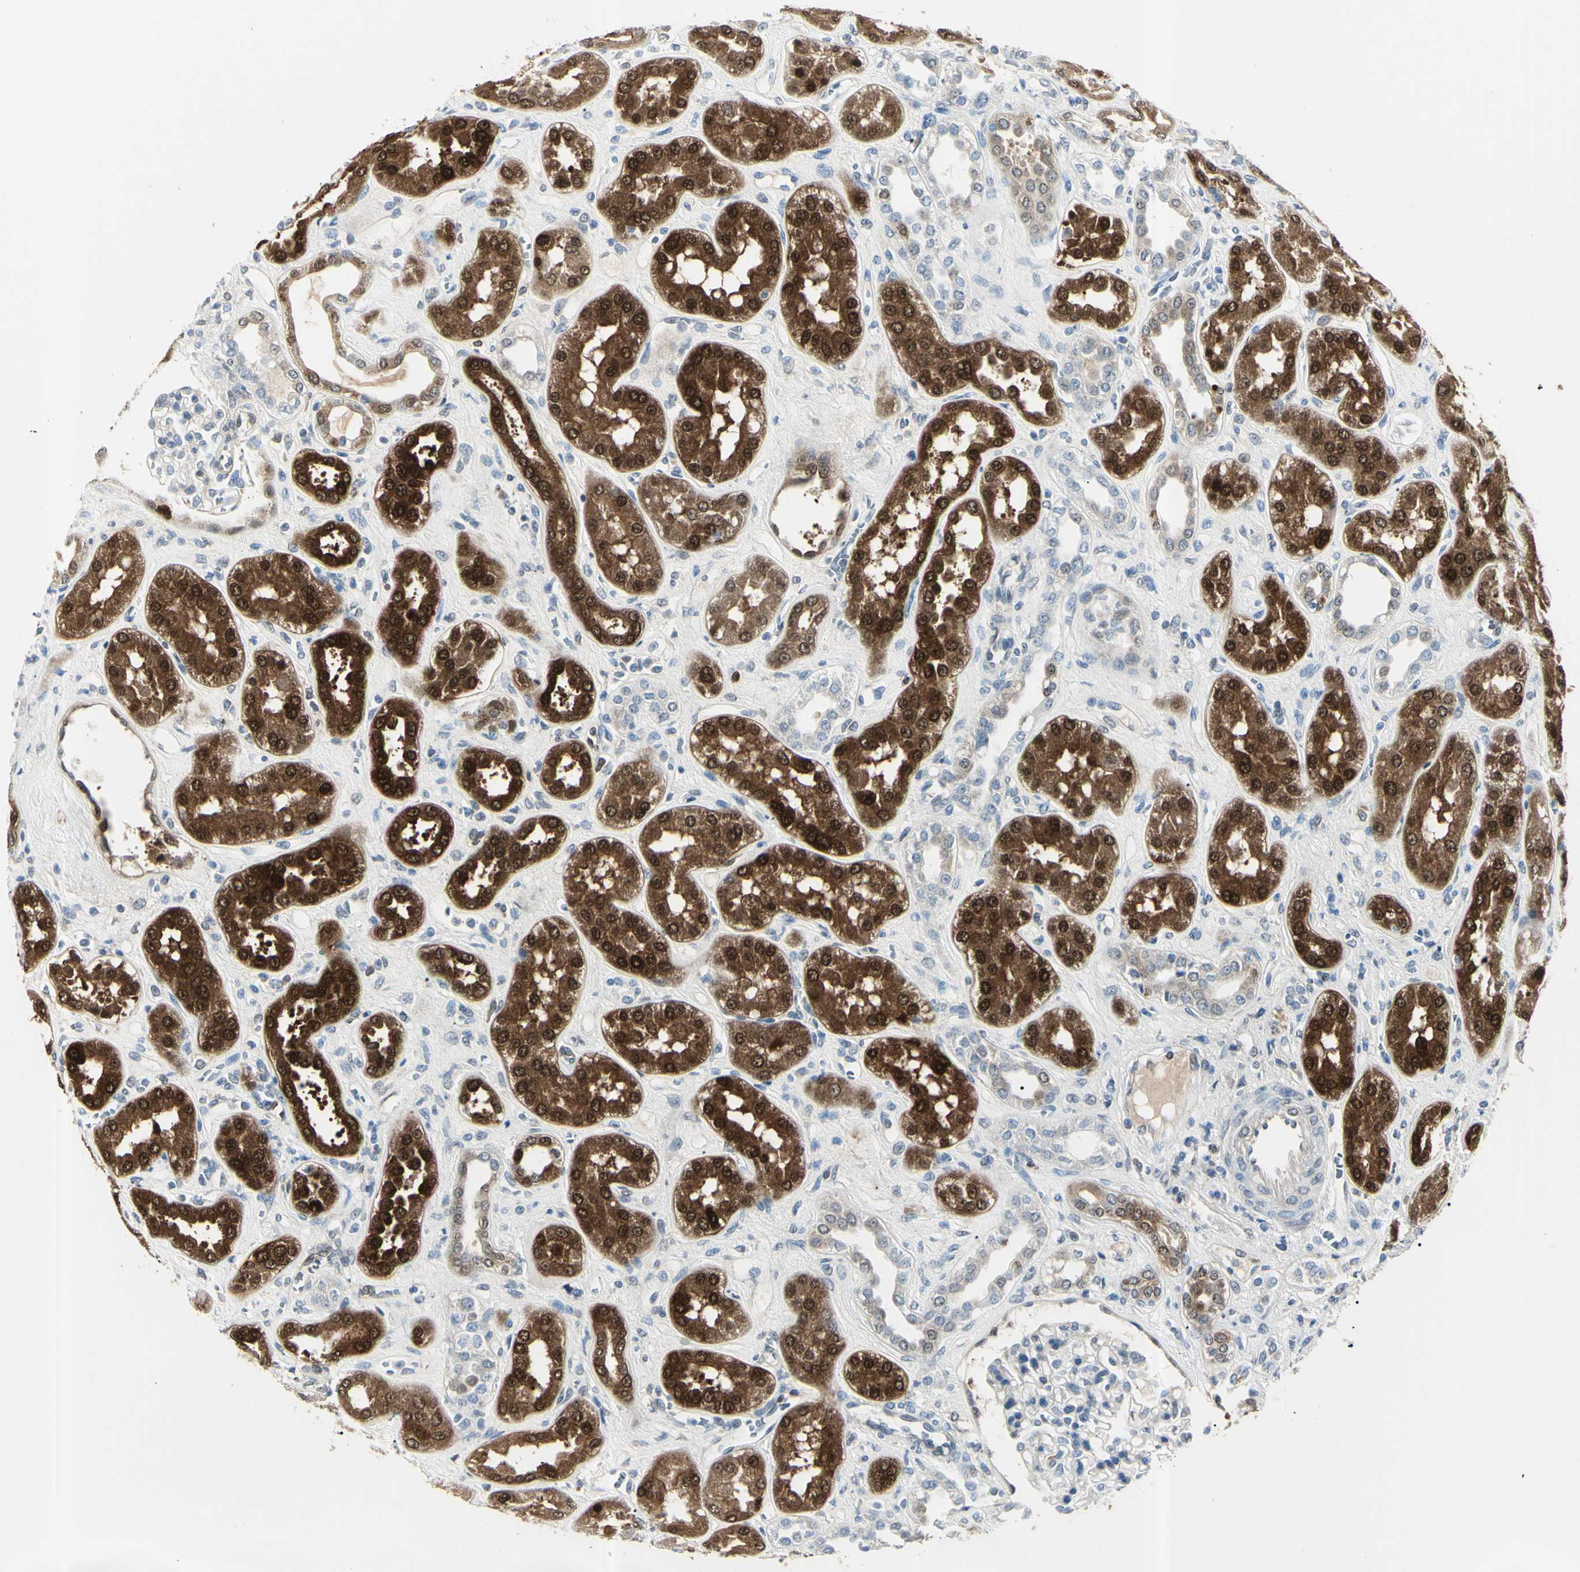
{"staining": {"intensity": "negative", "quantity": "none", "location": "none"}, "tissue": "kidney", "cell_type": "Cells in glomeruli", "image_type": "normal", "snomed": [{"axis": "morphology", "description": "Normal tissue, NOS"}, {"axis": "topography", "description": "Kidney"}], "caption": "DAB immunohistochemical staining of benign kidney reveals no significant expression in cells in glomeruli. (DAB (3,3'-diaminobenzidine) immunohistochemistry (IHC) visualized using brightfield microscopy, high magnification).", "gene": "AKR1C3", "patient": {"sex": "male", "age": 59}}